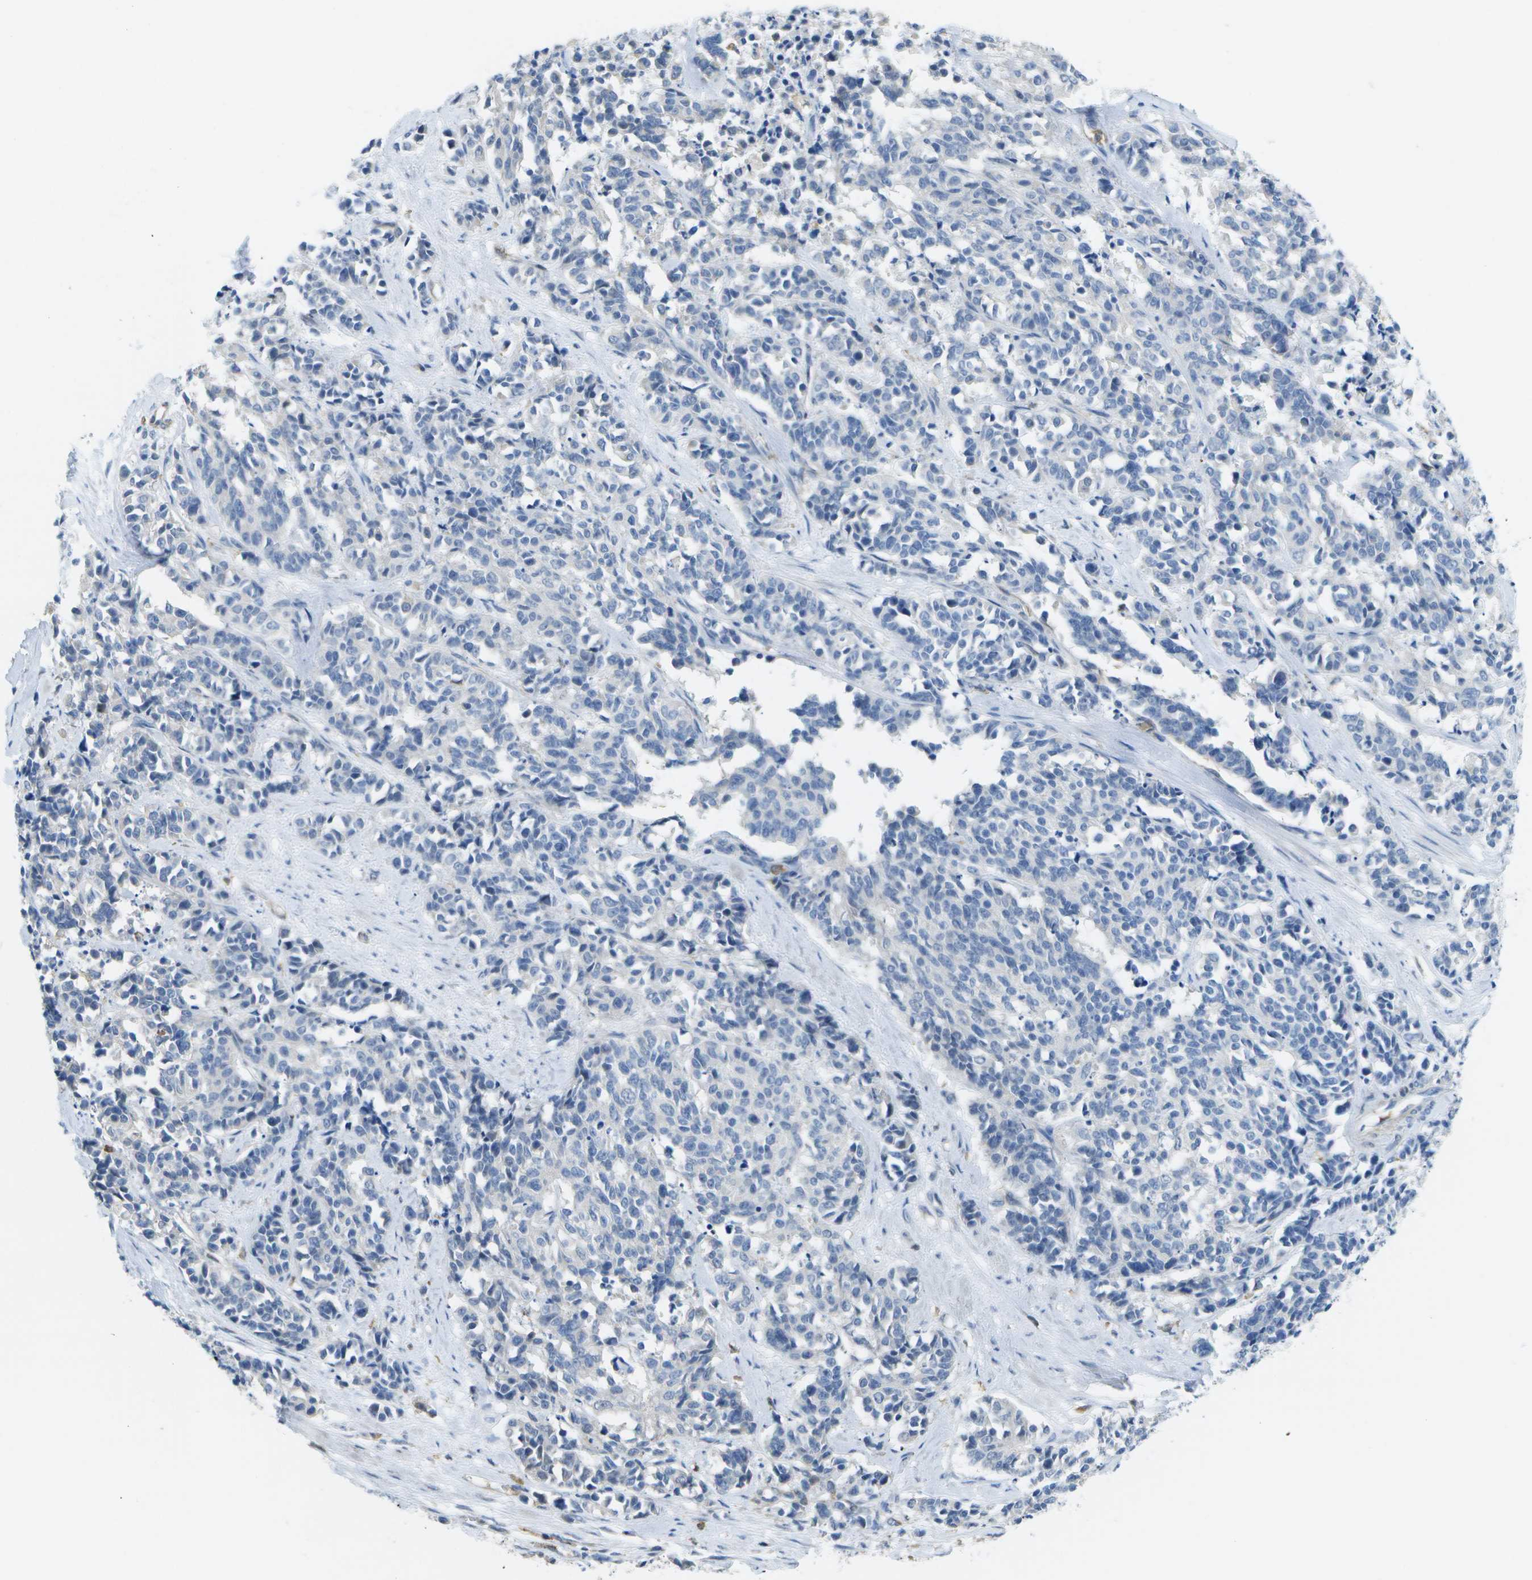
{"staining": {"intensity": "negative", "quantity": "none", "location": "none"}, "tissue": "cervical cancer", "cell_type": "Tumor cells", "image_type": "cancer", "snomed": [{"axis": "morphology", "description": "Squamous cell carcinoma, NOS"}, {"axis": "topography", "description": "Cervix"}], "caption": "Immunohistochemistry (IHC) micrograph of human cervical cancer (squamous cell carcinoma) stained for a protein (brown), which shows no staining in tumor cells. (DAB immunohistochemistry (IHC), high magnification).", "gene": "RCSD1", "patient": {"sex": "female", "age": 35}}